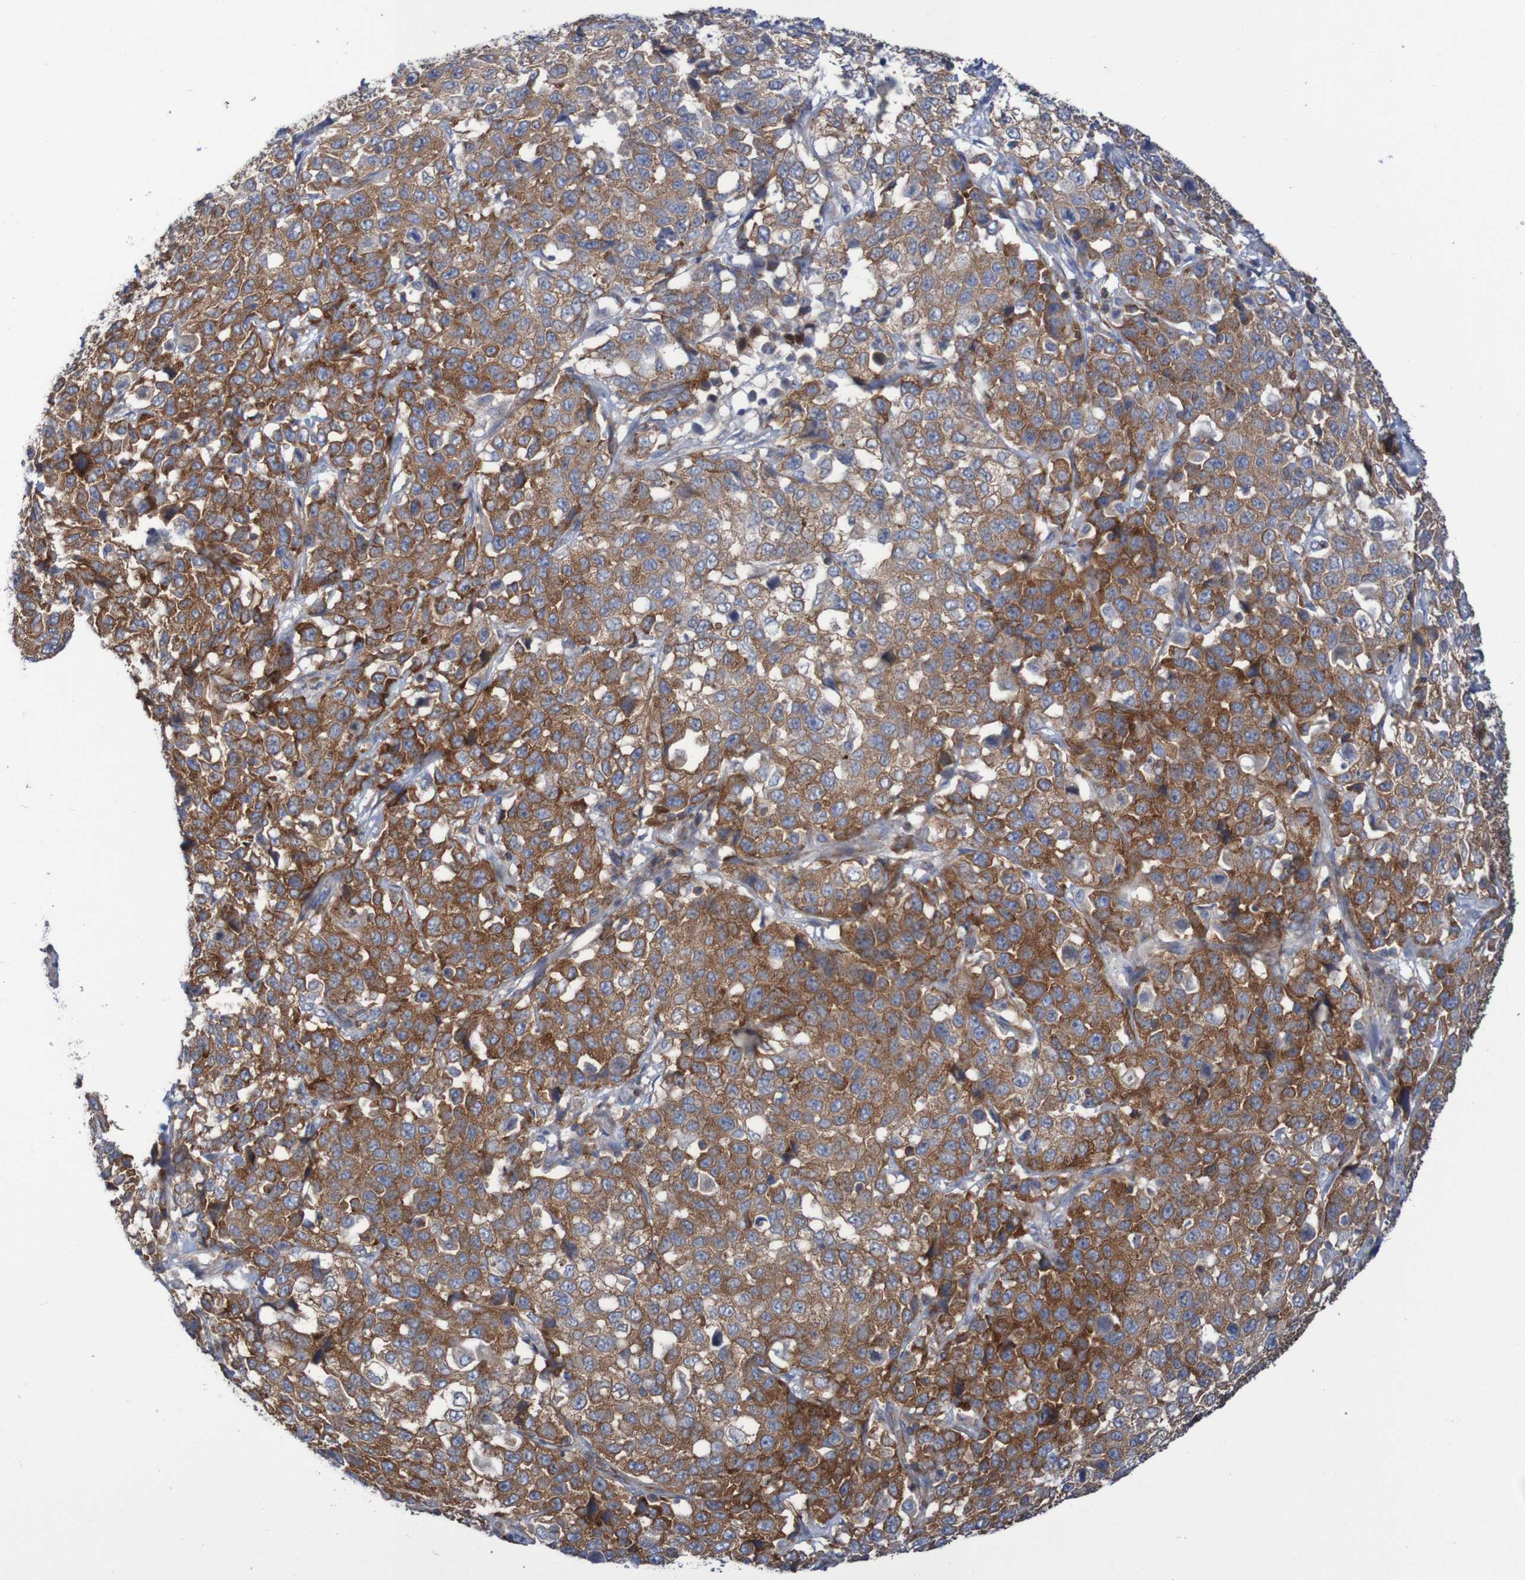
{"staining": {"intensity": "strong", "quantity": ">75%", "location": "cytoplasmic/membranous"}, "tissue": "stomach cancer", "cell_type": "Tumor cells", "image_type": "cancer", "snomed": [{"axis": "morphology", "description": "Normal tissue, NOS"}, {"axis": "morphology", "description": "Adenocarcinoma, NOS"}, {"axis": "topography", "description": "Stomach"}], "caption": "Immunohistochemistry (IHC) (DAB) staining of stomach adenocarcinoma reveals strong cytoplasmic/membranous protein expression in approximately >75% of tumor cells.", "gene": "FXR2", "patient": {"sex": "male", "age": 48}}